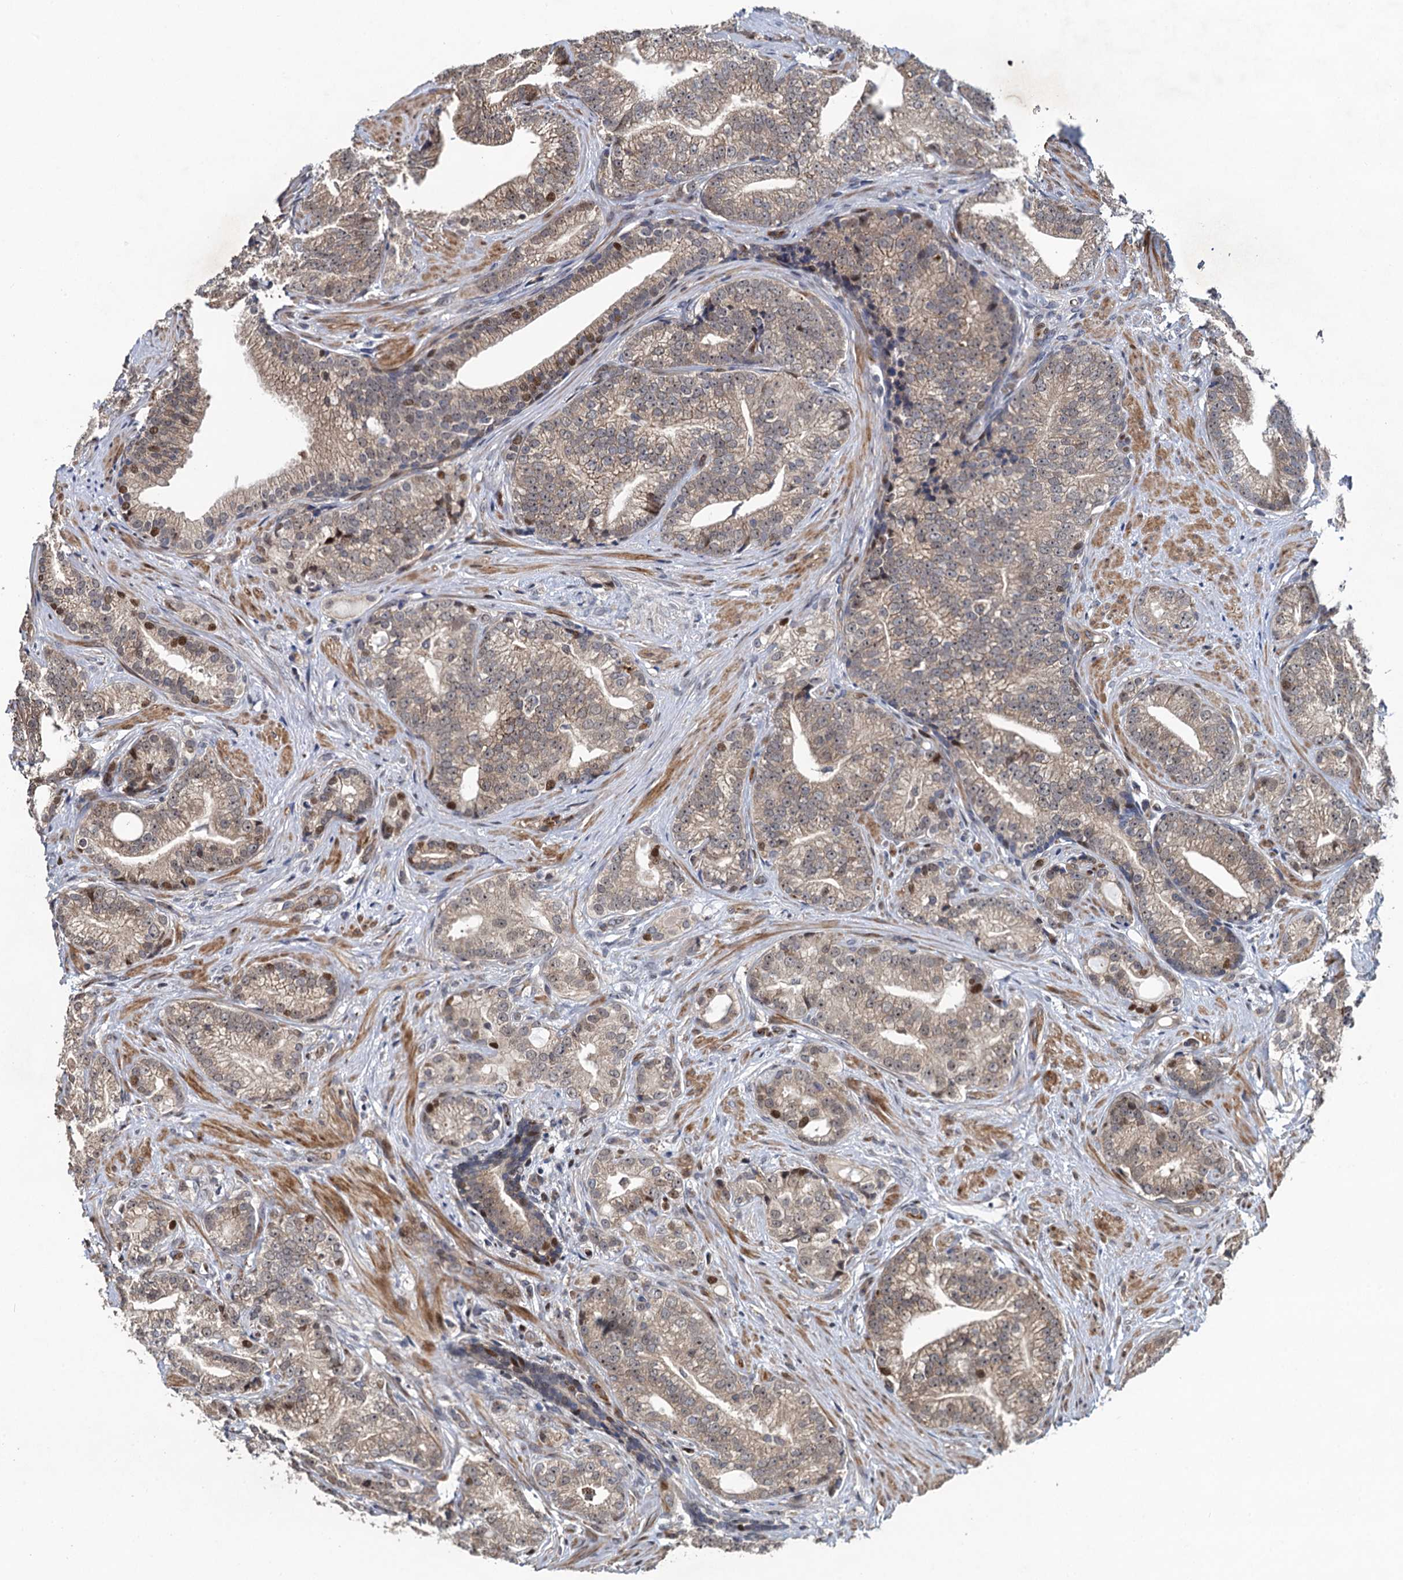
{"staining": {"intensity": "weak", "quantity": ">75%", "location": "cytoplasmic/membranous"}, "tissue": "prostate cancer", "cell_type": "Tumor cells", "image_type": "cancer", "snomed": [{"axis": "morphology", "description": "Adenocarcinoma, Low grade"}, {"axis": "topography", "description": "Prostate"}], "caption": "Tumor cells show low levels of weak cytoplasmic/membranous positivity in approximately >75% of cells in low-grade adenocarcinoma (prostate).", "gene": "ATOSA", "patient": {"sex": "male", "age": 71}}